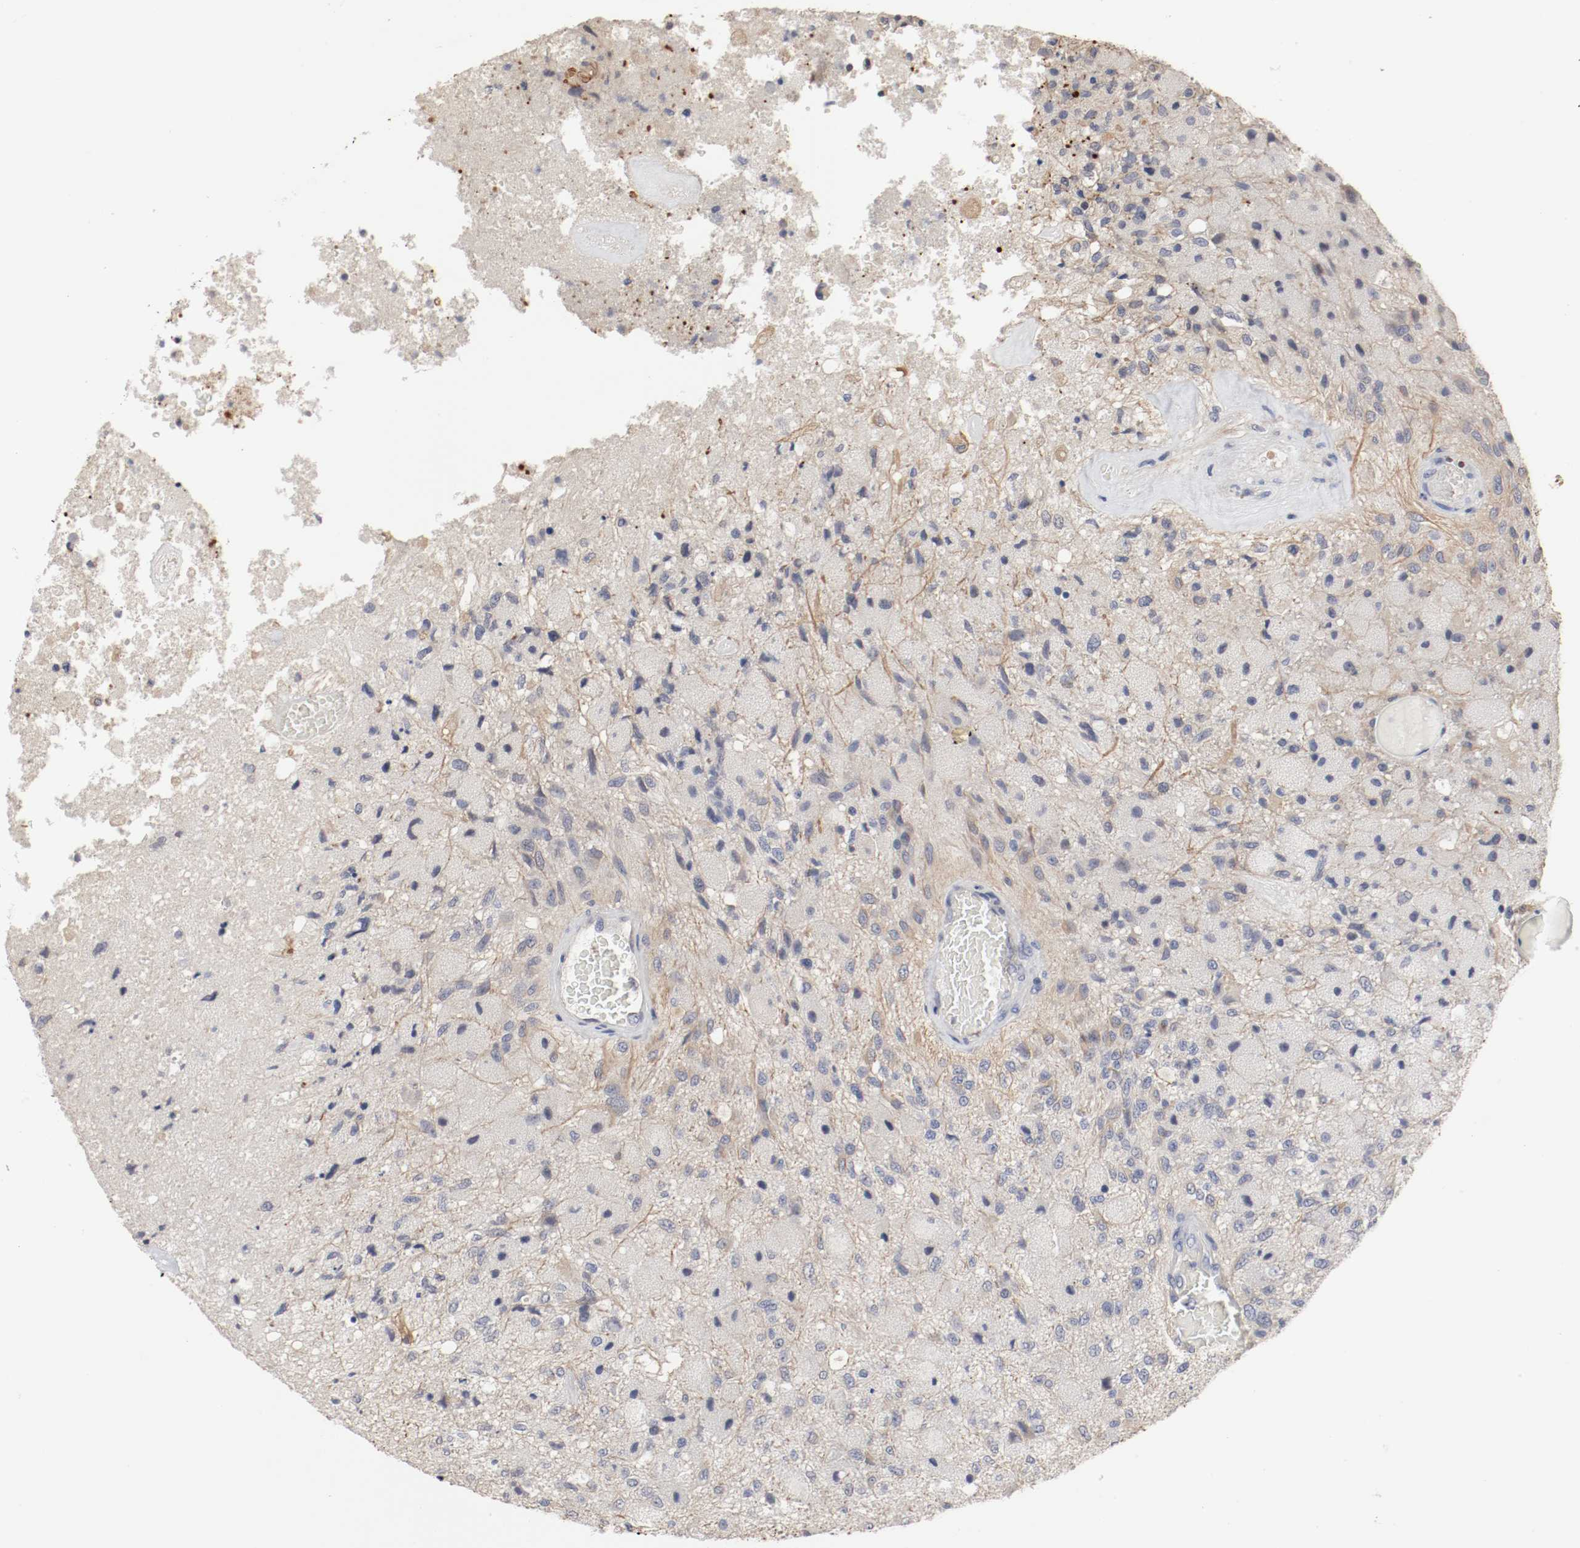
{"staining": {"intensity": "weak", "quantity": "<25%", "location": "cytoplasmic/membranous"}, "tissue": "glioma", "cell_type": "Tumor cells", "image_type": "cancer", "snomed": [{"axis": "morphology", "description": "Normal tissue, NOS"}, {"axis": "morphology", "description": "Glioma, malignant, High grade"}, {"axis": "topography", "description": "Cerebral cortex"}], "caption": "Protein analysis of malignant glioma (high-grade) shows no significant positivity in tumor cells.", "gene": "CEBPE", "patient": {"sex": "male", "age": 77}}